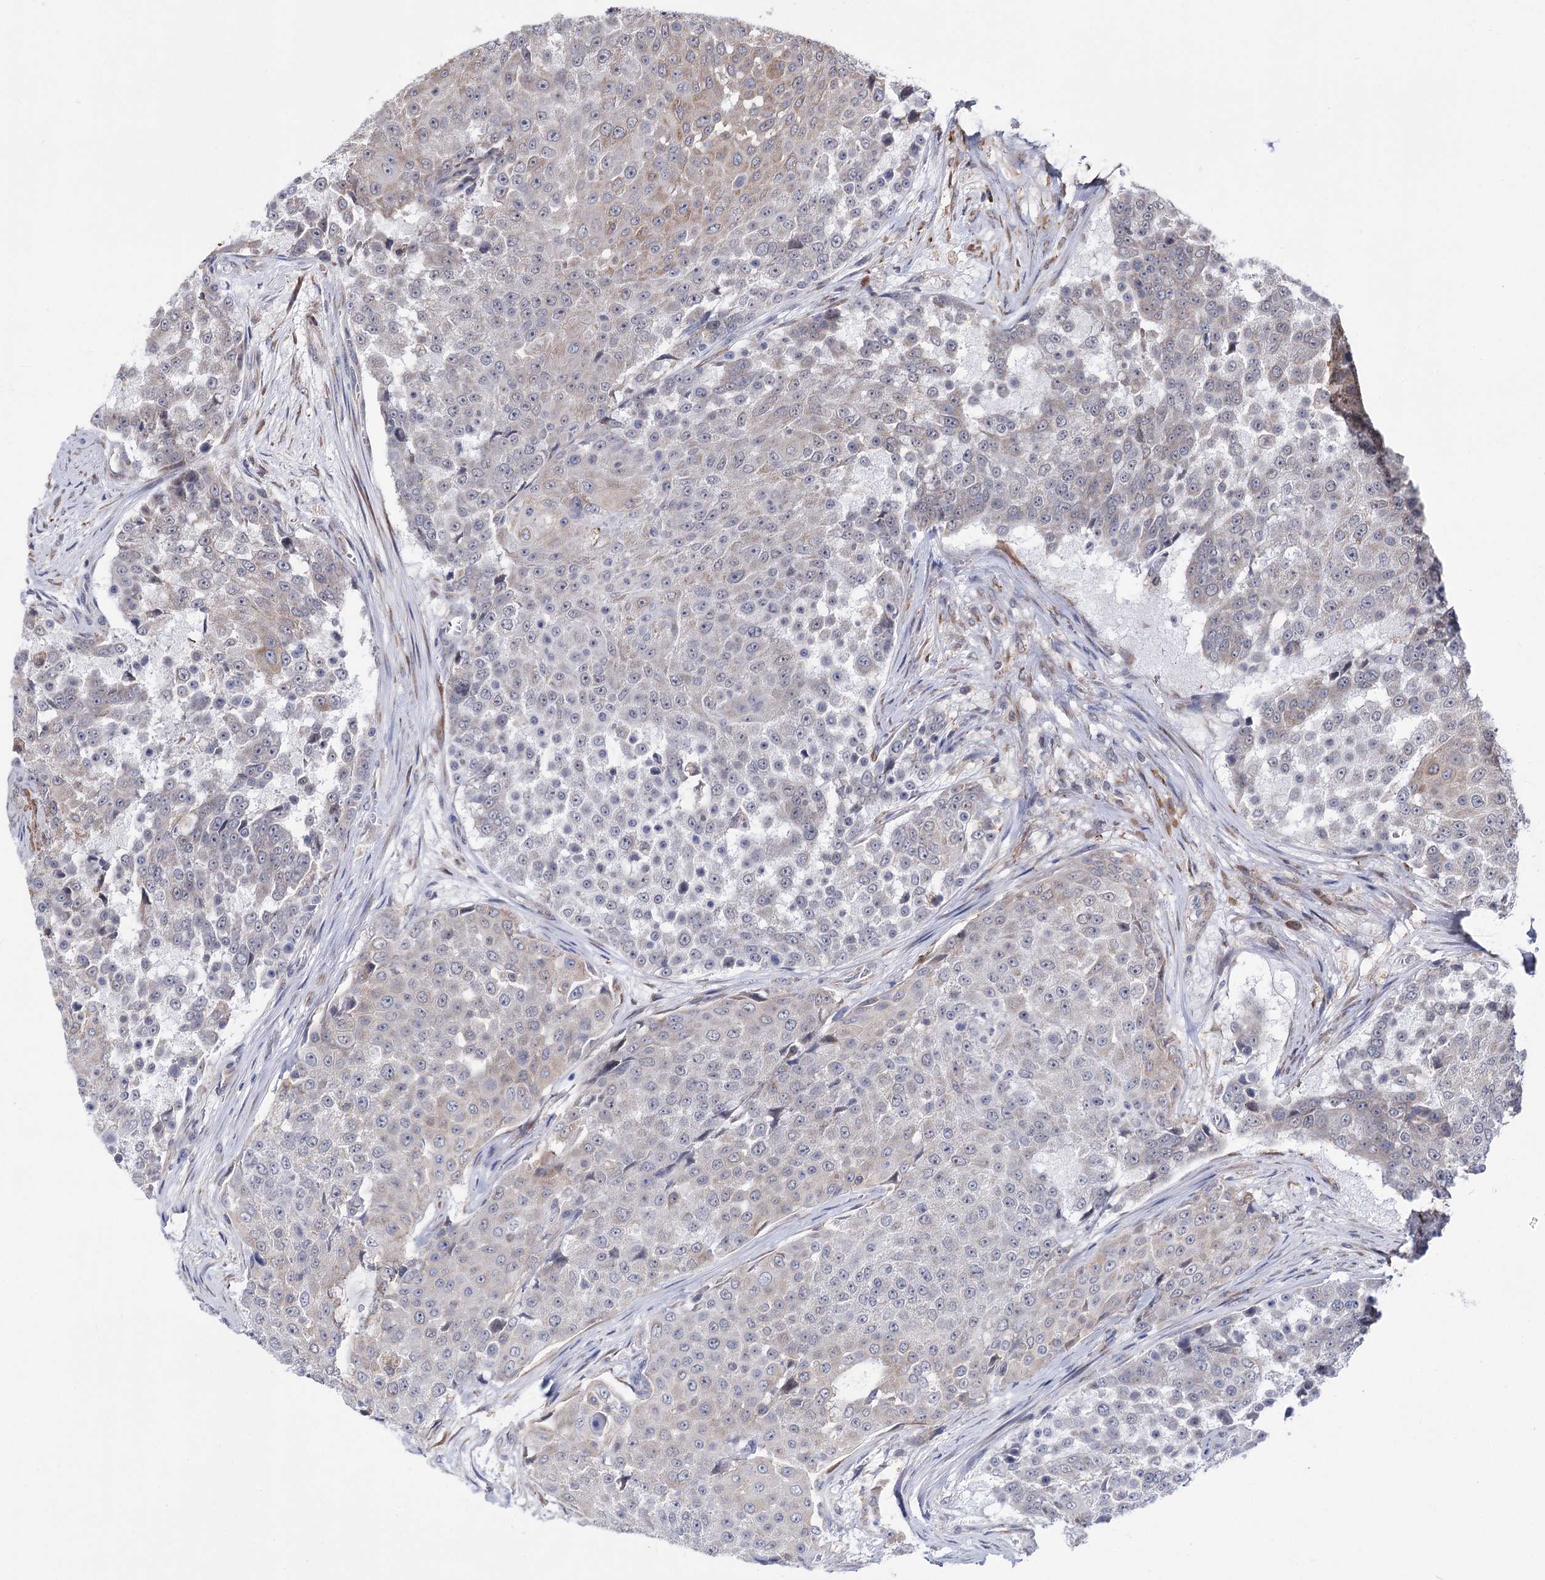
{"staining": {"intensity": "negative", "quantity": "none", "location": "none"}, "tissue": "urothelial cancer", "cell_type": "Tumor cells", "image_type": "cancer", "snomed": [{"axis": "morphology", "description": "Urothelial carcinoma, High grade"}, {"axis": "topography", "description": "Urinary bladder"}], "caption": "This photomicrograph is of urothelial carcinoma (high-grade) stained with immunohistochemistry (IHC) to label a protein in brown with the nuclei are counter-stained blue. There is no positivity in tumor cells. Brightfield microscopy of IHC stained with DAB (brown) and hematoxylin (blue), captured at high magnification.", "gene": "PPRC1", "patient": {"sex": "female", "age": 63}}